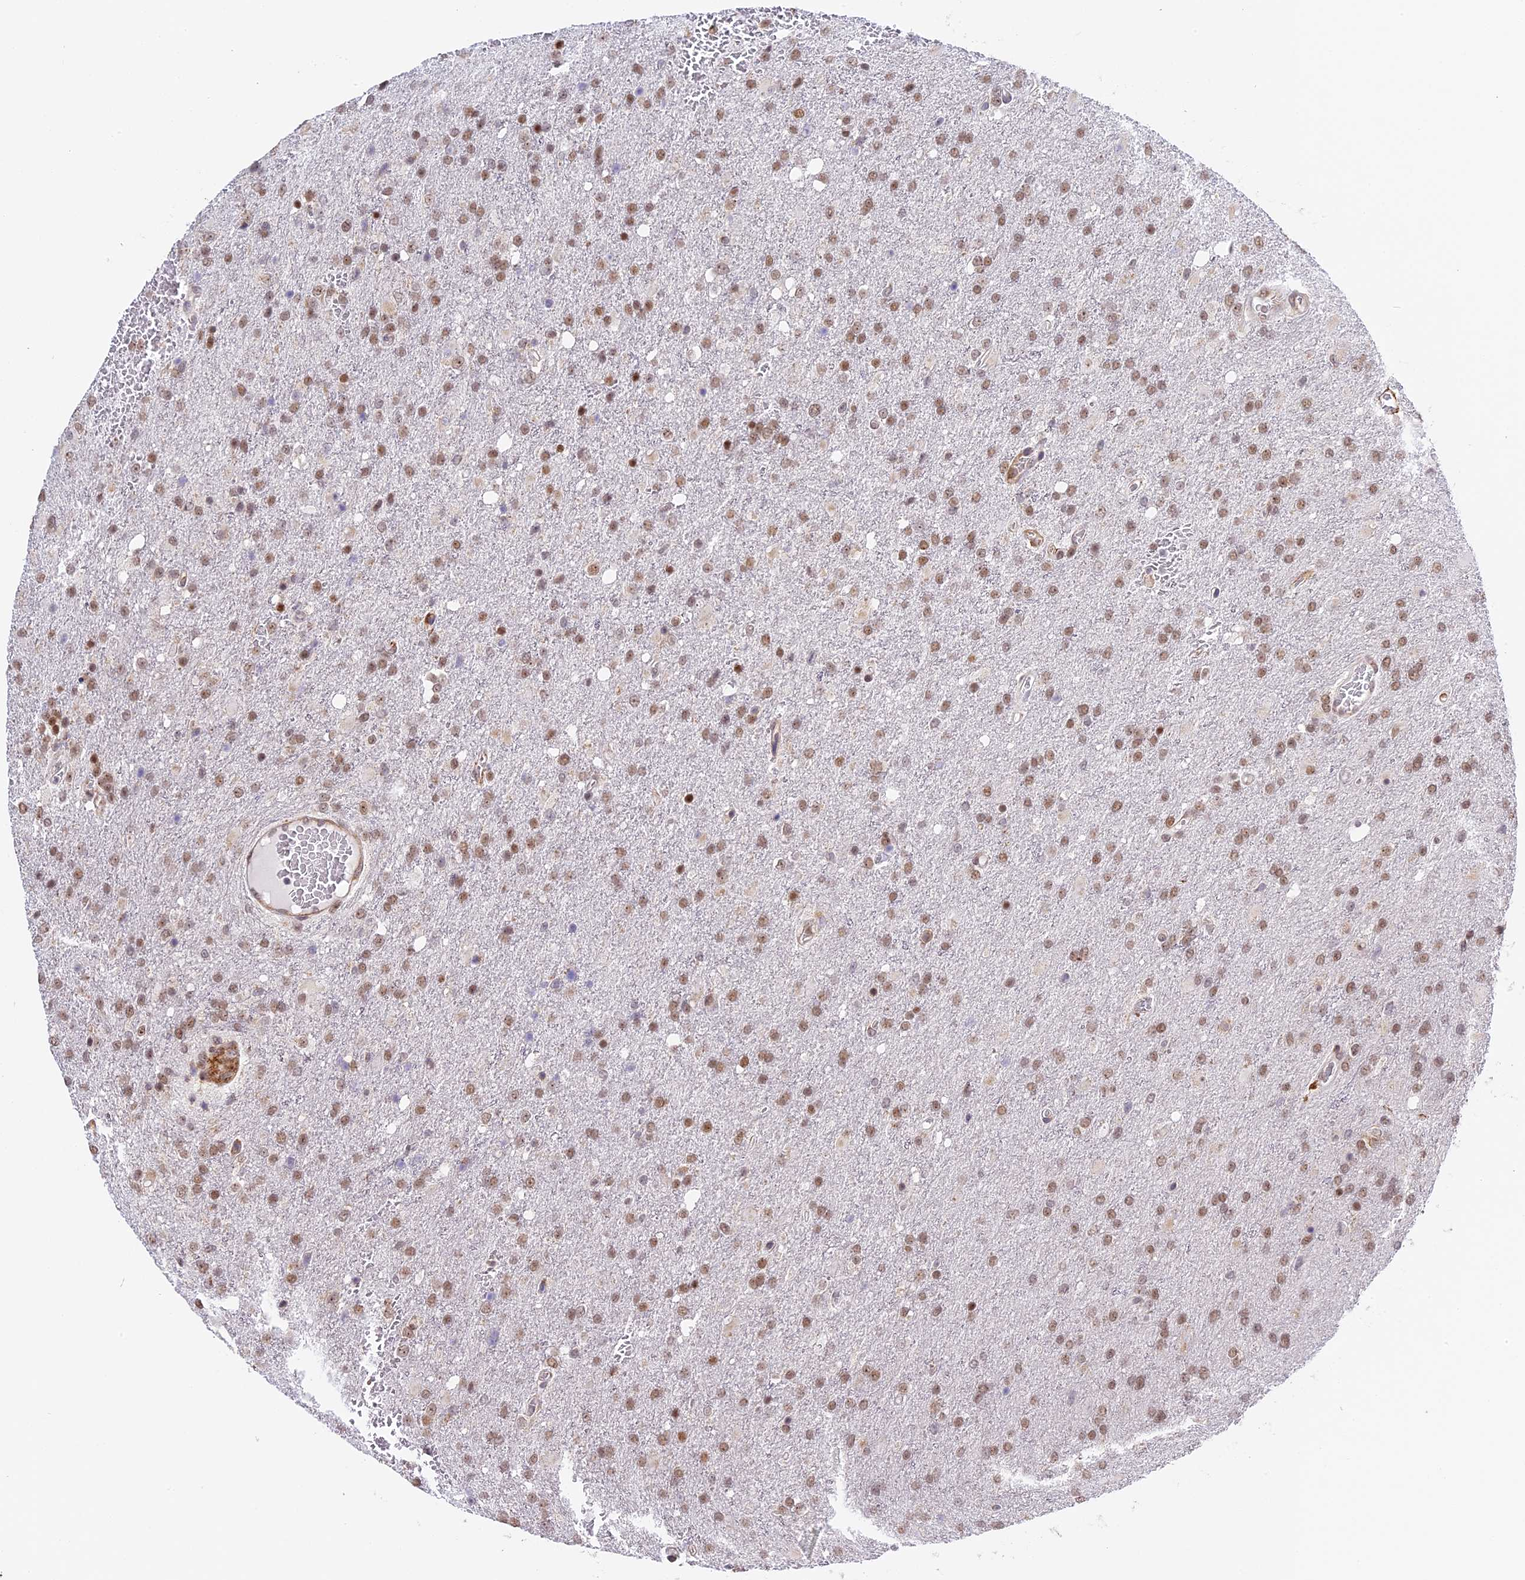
{"staining": {"intensity": "moderate", "quantity": ">75%", "location": "nuclear"}, "tissue": "glioma", "cell_type": "Tumor cells", "image_type": "cancer", "snomed": [{"axis": "morphology", "description": "Glioma, malignant, High grade"}, {"axis": "topography", "description": "Brain"}], "caption": "Tumor cells demonstrate medium levels of moderate nuclear expression in about >75% of cells in glioma. (DAB = brown stain, brightfield microscopy at high magnification).", "gene": "HEATR5B", "patient": {"sex": "female", "age": 74}}